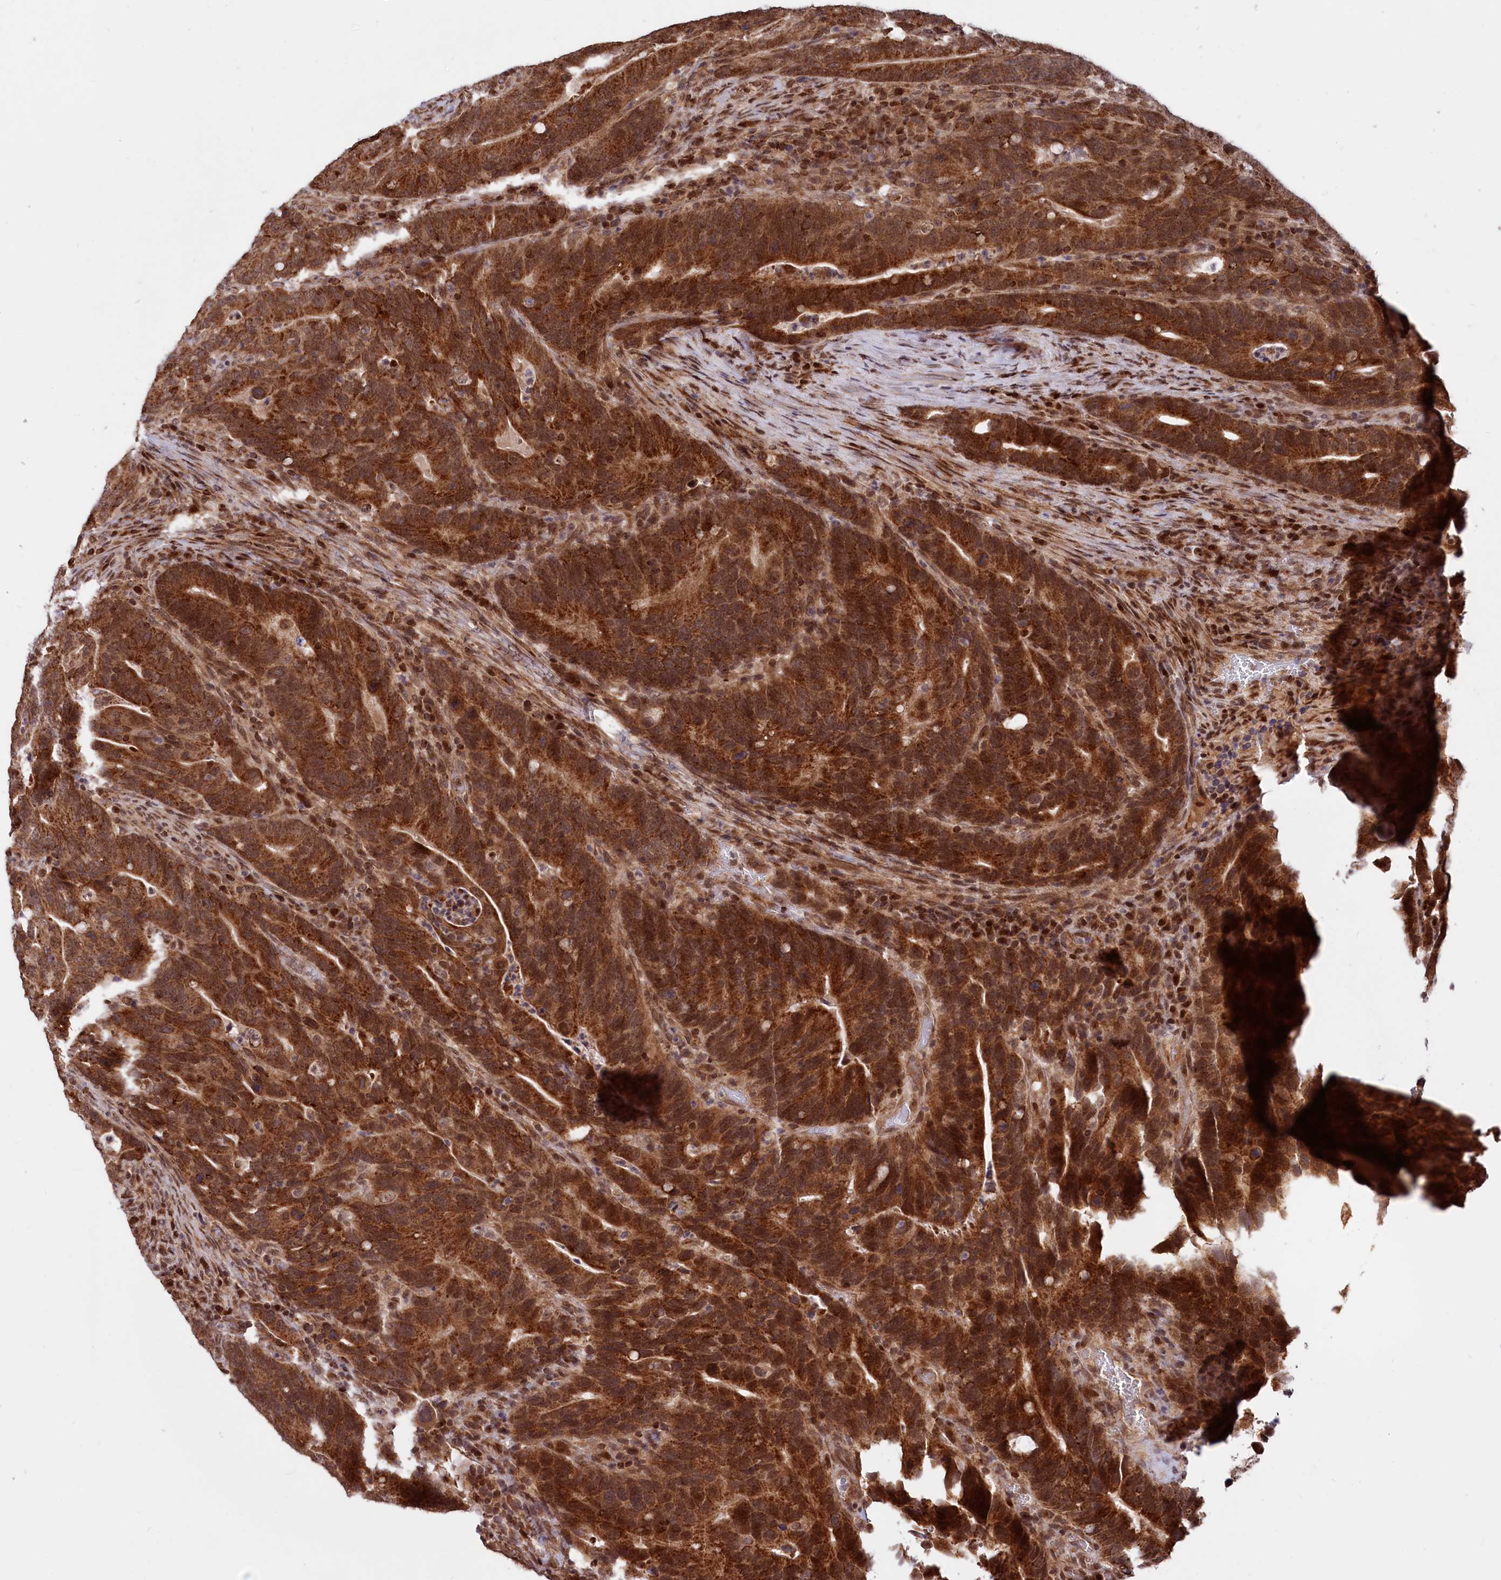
{"staining": {"intensity": "strong", "quantity": ">75%", "location": "cytoplasmic/membranous,nuclear"}, "tissue": "colorectal cancer", "cell_type": "Tumor cells", "image_type": "cancer", "snomed": [{"axis": "morphology", "description": "Adenocarcinoma, NOS"}, {"axis": "topography", "description": "Colon"}], "caption": "Immunohistochemical staining of human colorectal cancer (adenocarcinoma) shows high levels of strong cytoplasmic/membranous and nuclear protein positivity in about >75% of tumor cells.", "gene": "PHC3", "patient": {"sex": "female", "age": 66}}